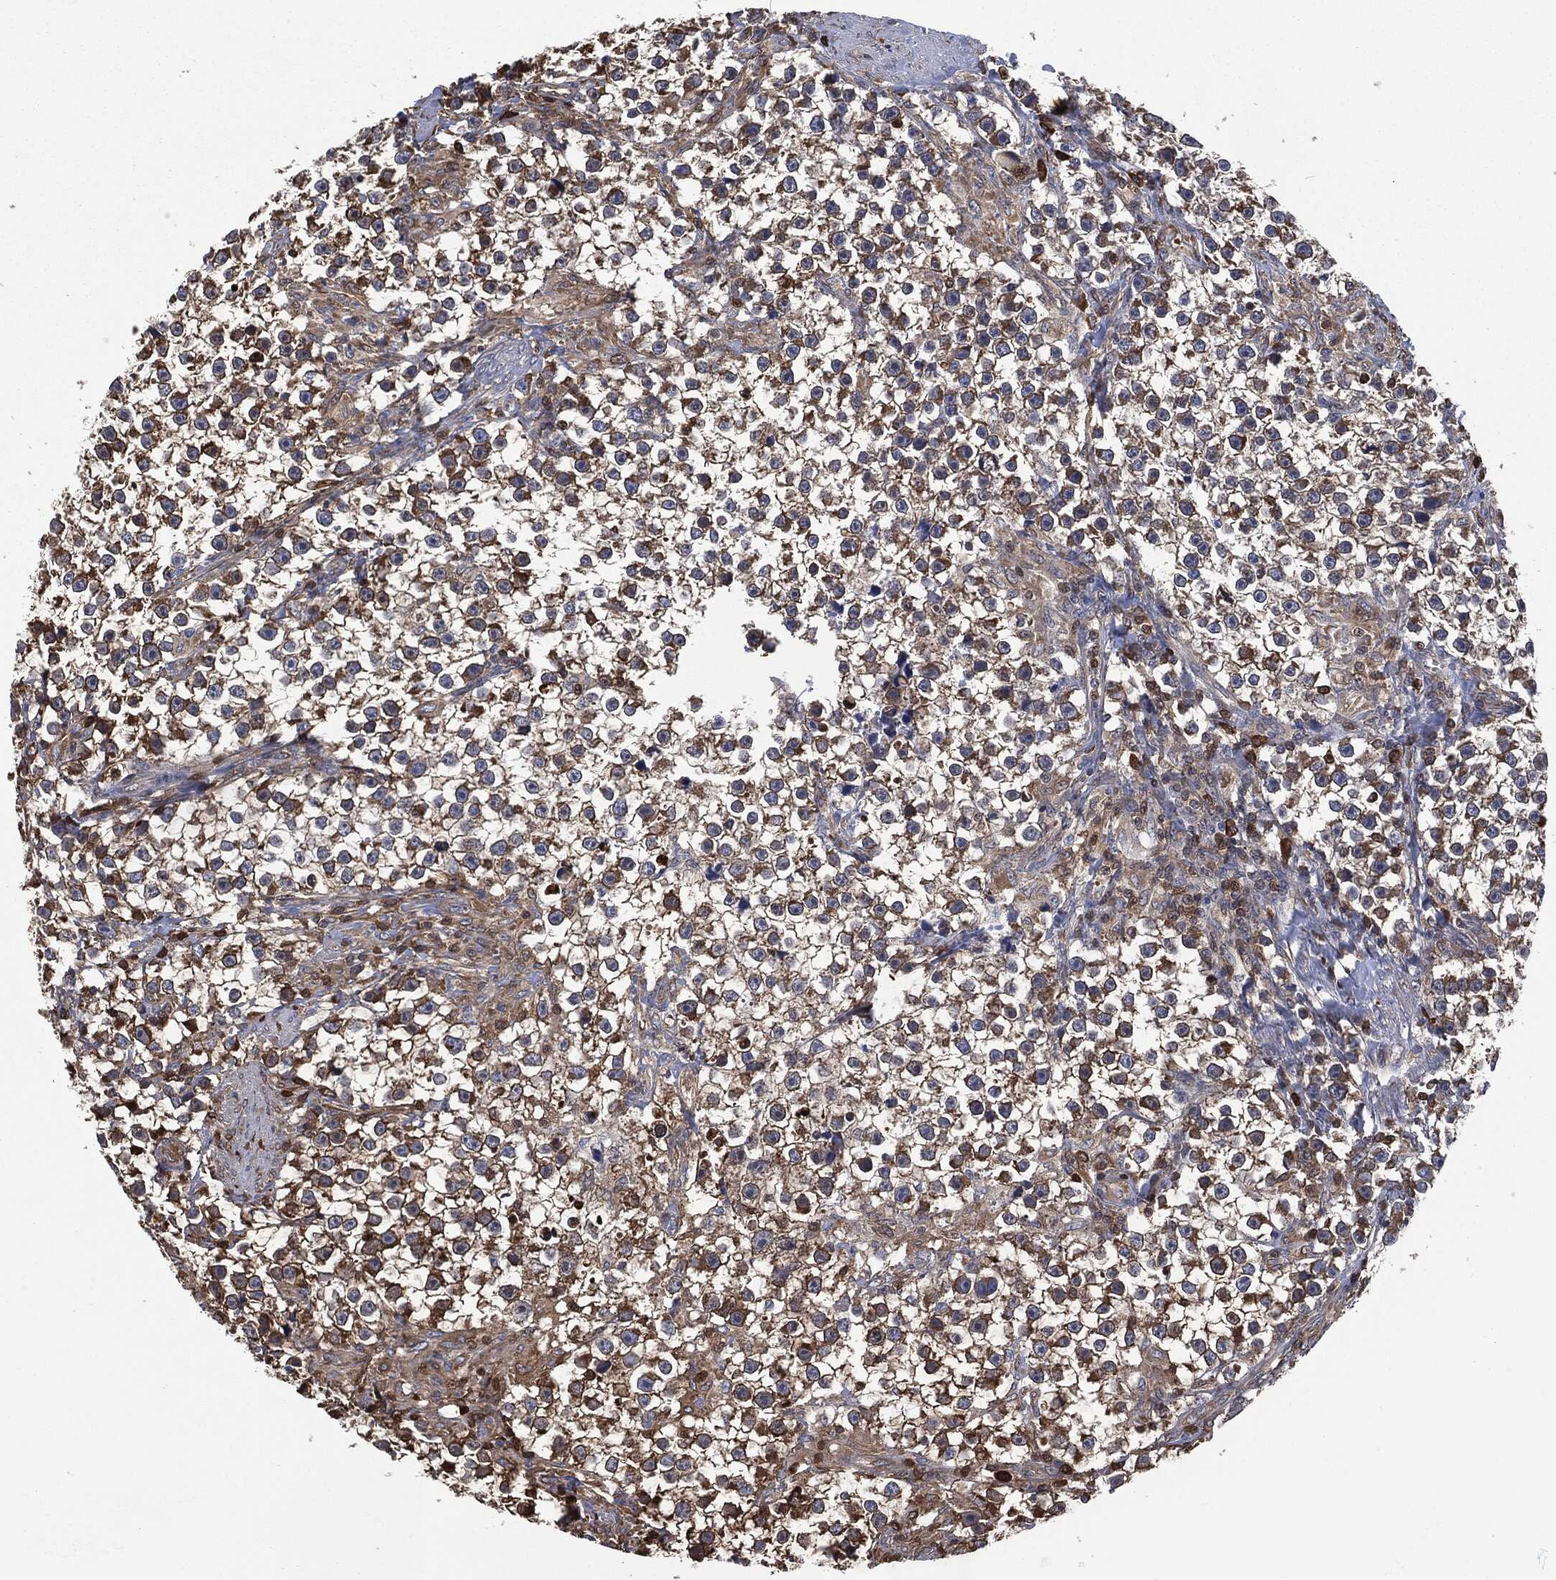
{"staining": {"intensity": "moderate", "quantity": ">75%", "location": "cytoplasmic/membranous"}, "tissue": "testis cancer", "cell_type": "Tumor cells", "image_type": "cancer", "snomed": [{"axis": "morphology", "description": "Seminoma, NOS"}, {"axis": "topography", "description": "Testis"}], "caption": "This image demonstrates testis seminoma stained with IHC to label a protein in brown. The cytoplasmic/membranous of tumor cells show moderate positivity for the protein. Nuclei are counter-stained blue.", "gene": "PRDX4", "patient": {"sex": "male", "age": 59}}